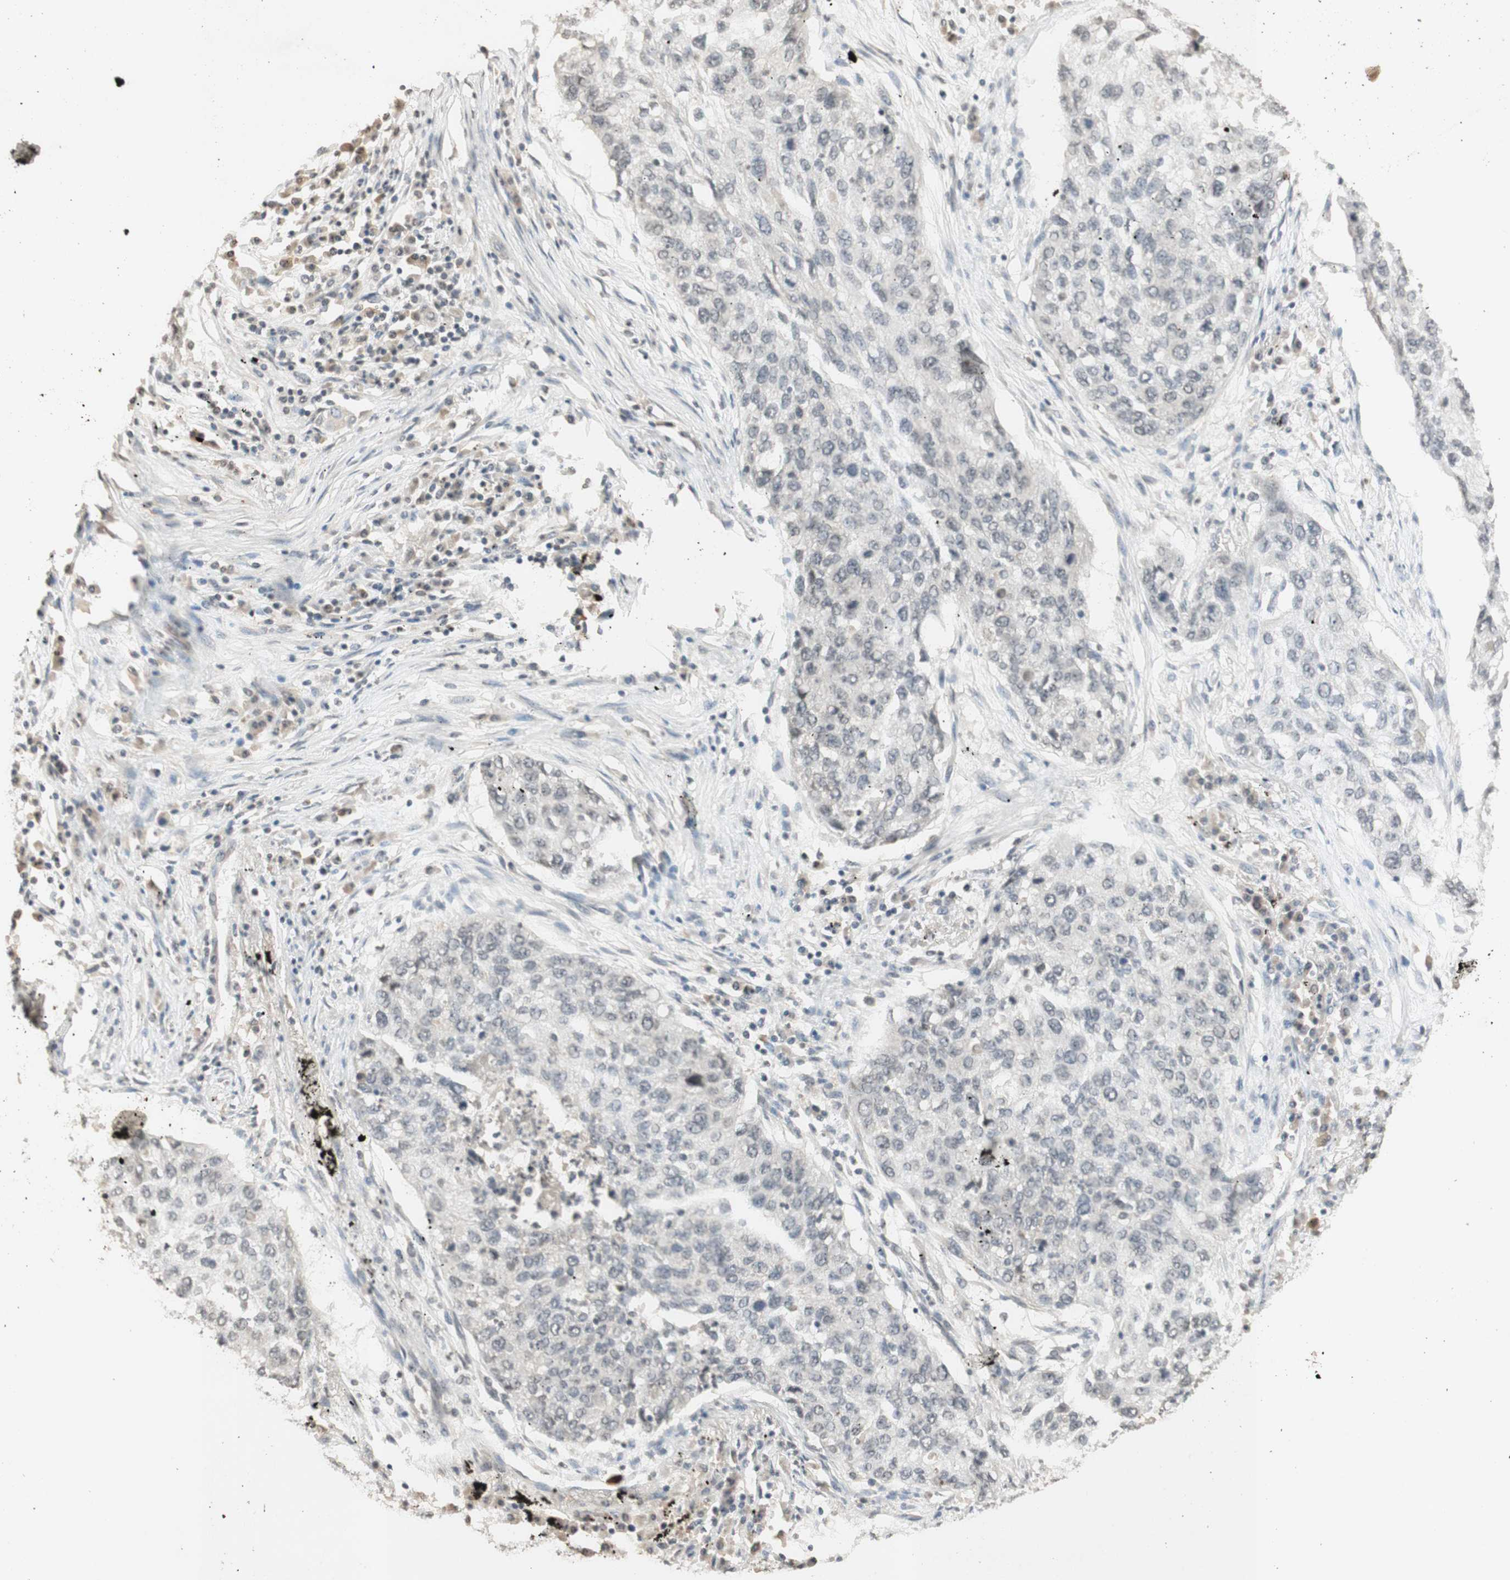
{"staining": {"intensity": "negative", "quantity": "none", "location": "none"}, "tissue": "lung cancer", "cell_type": "Tumor cells", "image_type": "cancer", "snomed": [{"axis": "morphology", "description": "Squamous cell carcinoma, NOS"}, {"axis": "topography", "description": "Lung"}], "caption": "Lung cancer (squamous cell carcinoma) was stained to show a protein in brown. There is no significant expression in tumor cells. The staining is performed using DAB brown chromogen with nuclei counter-stained in using hematoxylin.", "gene": "GLI1", "patient": {"sex": "female", "age": 63}}